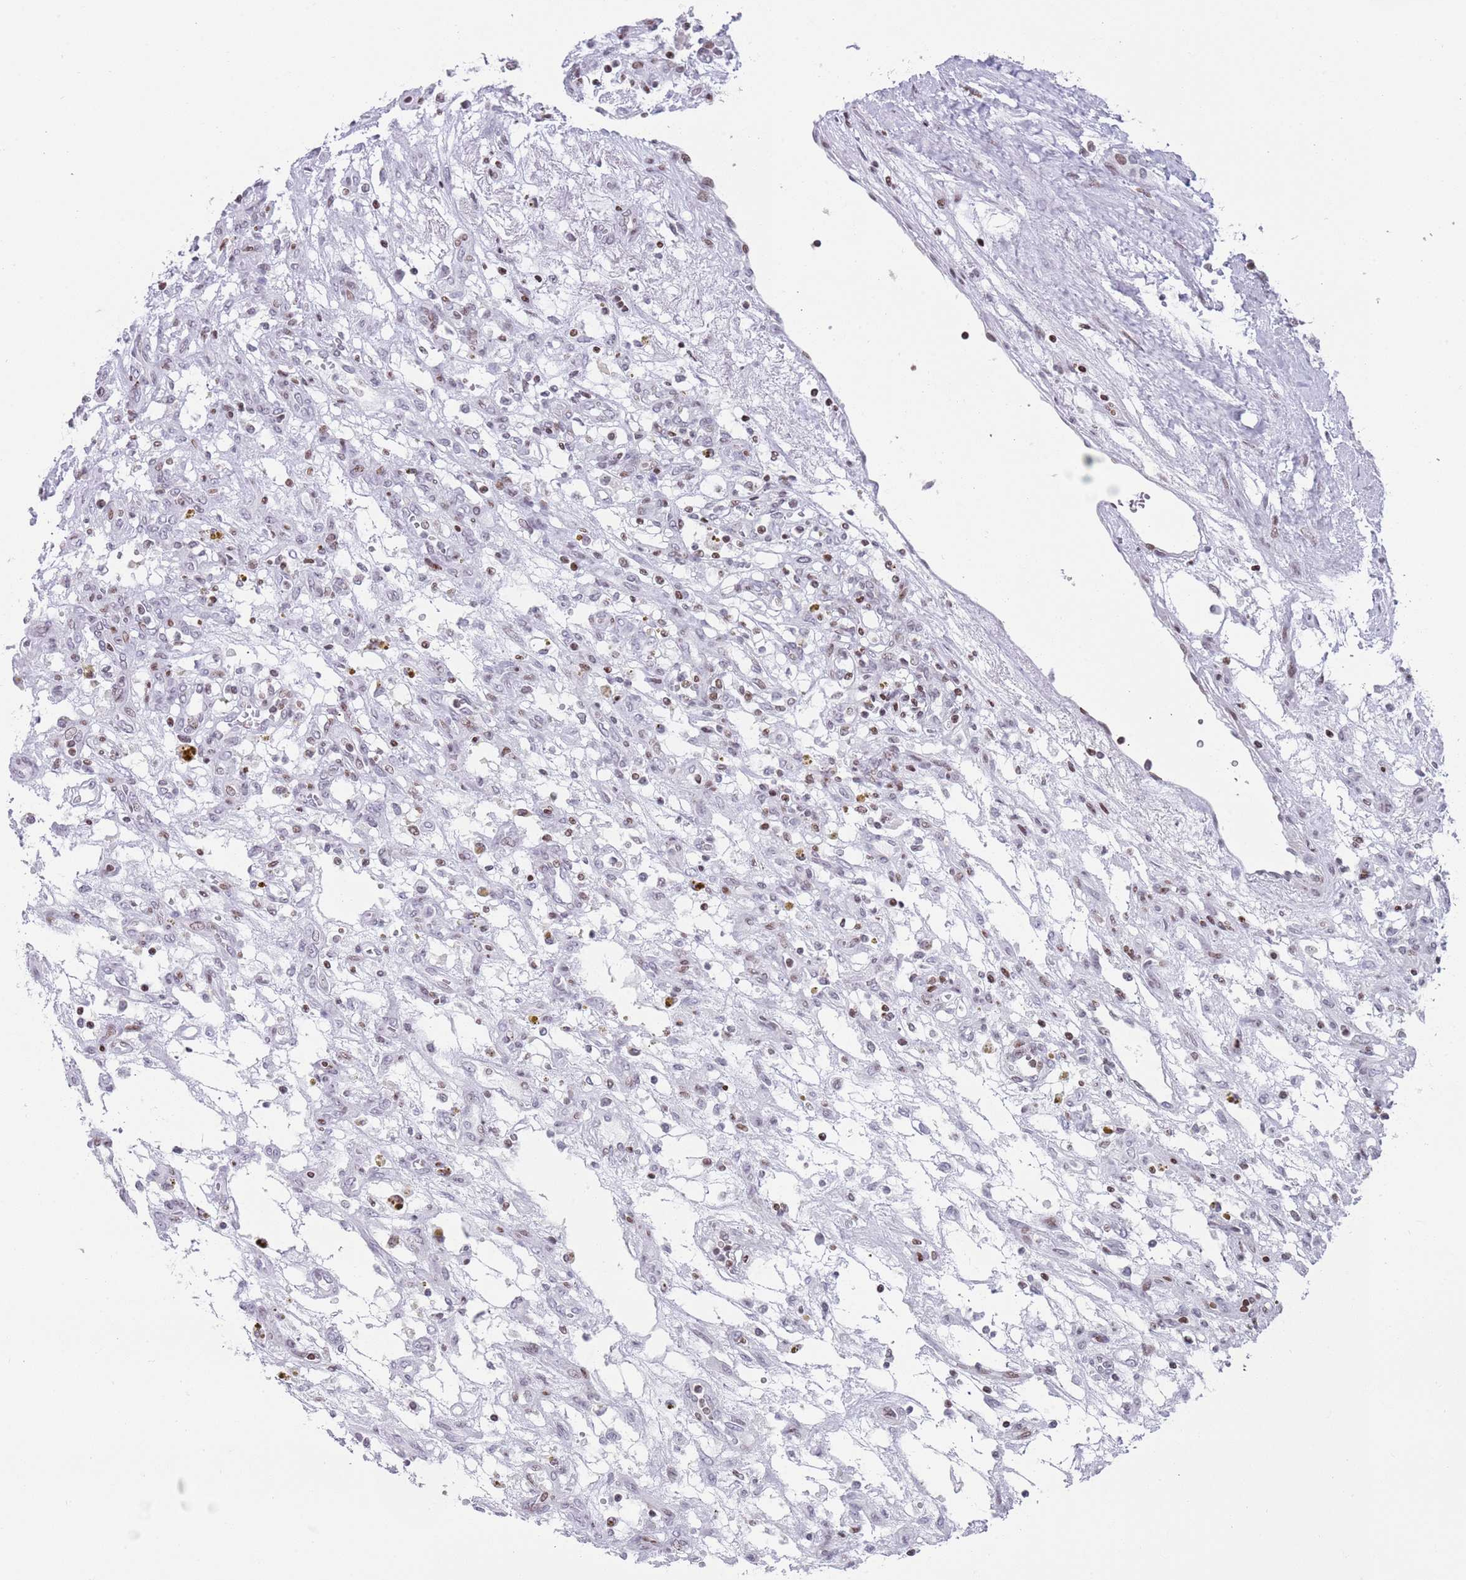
{"staining": {"intensity": "moderate", "quantity": "25%-75%", "location": "nuclear"}, "tissue": "renal cancer", "cell_type": "Tumor cells", "image_type": "cancer", "snomed": [{"axis": "morphology", "description": "Adenocarcinoma, NOS"}, {"axis": "topography", "description": "Kidney"}], "caption": "Renal cancer was stained to show a protein in brown. There is medium levels of moderate nuclear expression in approximately 25%-75% of tumor cells.", "gene": "HDAC8", "patient": {"sex": "female", "age": 57}}